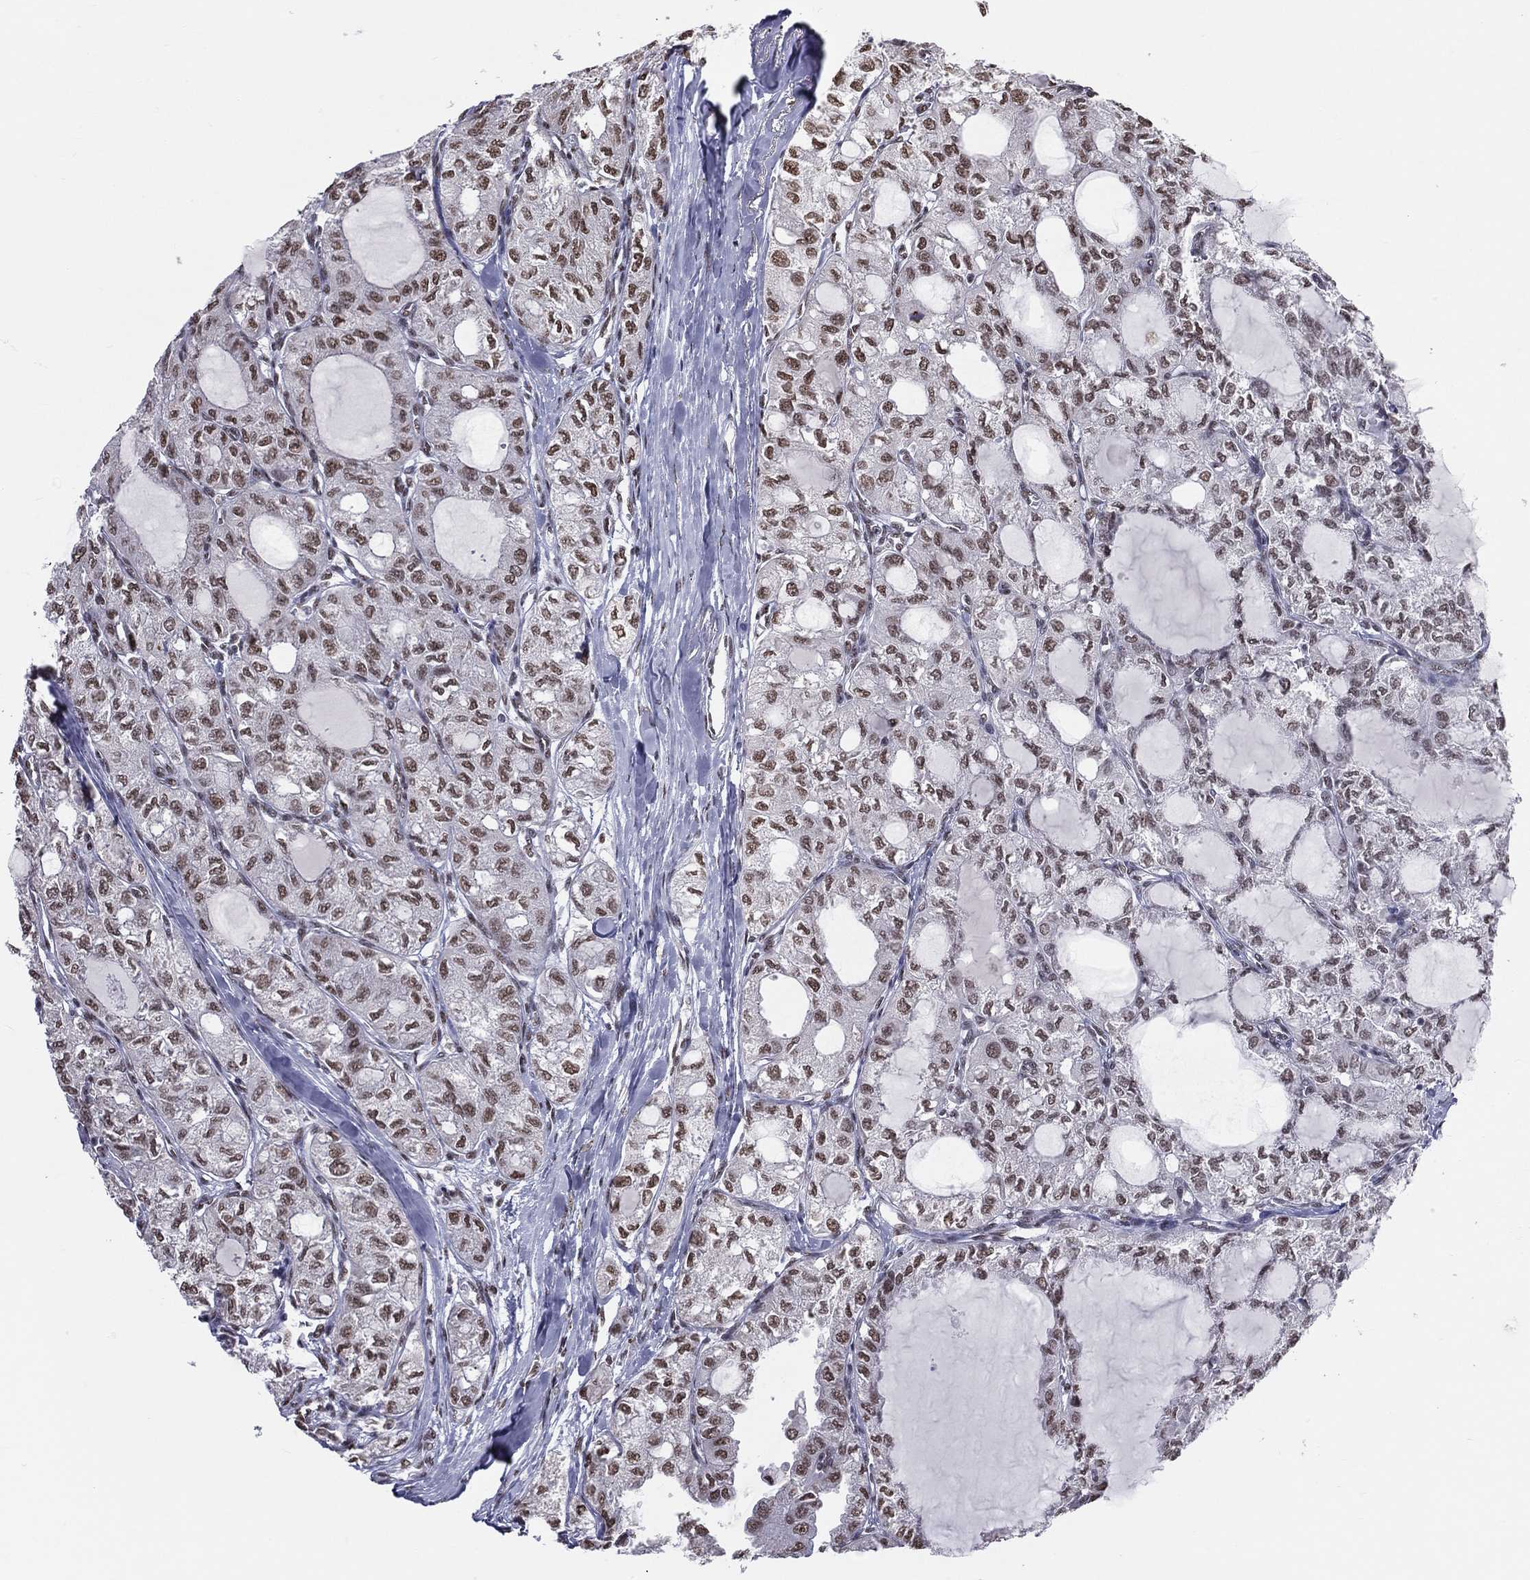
{"staining": {"intensity": "moderate", "quantity": "25%-75%", "location": "nuclear"}, "tissue": "thyroid cancer", "cell_type": "Tumor cells", "image_type": "cancer", "snomed": [{"axis": "morphology", "description": "Follicular adenoma carcinoma, NOS"}, {"axis": "topography", "description": "Thyroid gland"}], "caption": "A photomicrograph of human thyroid cancer stained for a protein displays moderate nuclear brown staining in tumor cells. The staining was performed using DAB, with brown indicating positive protein expression. Nuclei are stained blue with hematoxylin.", "gene": "ZNF7", "patient": {"sex": "male", "age": 75}}